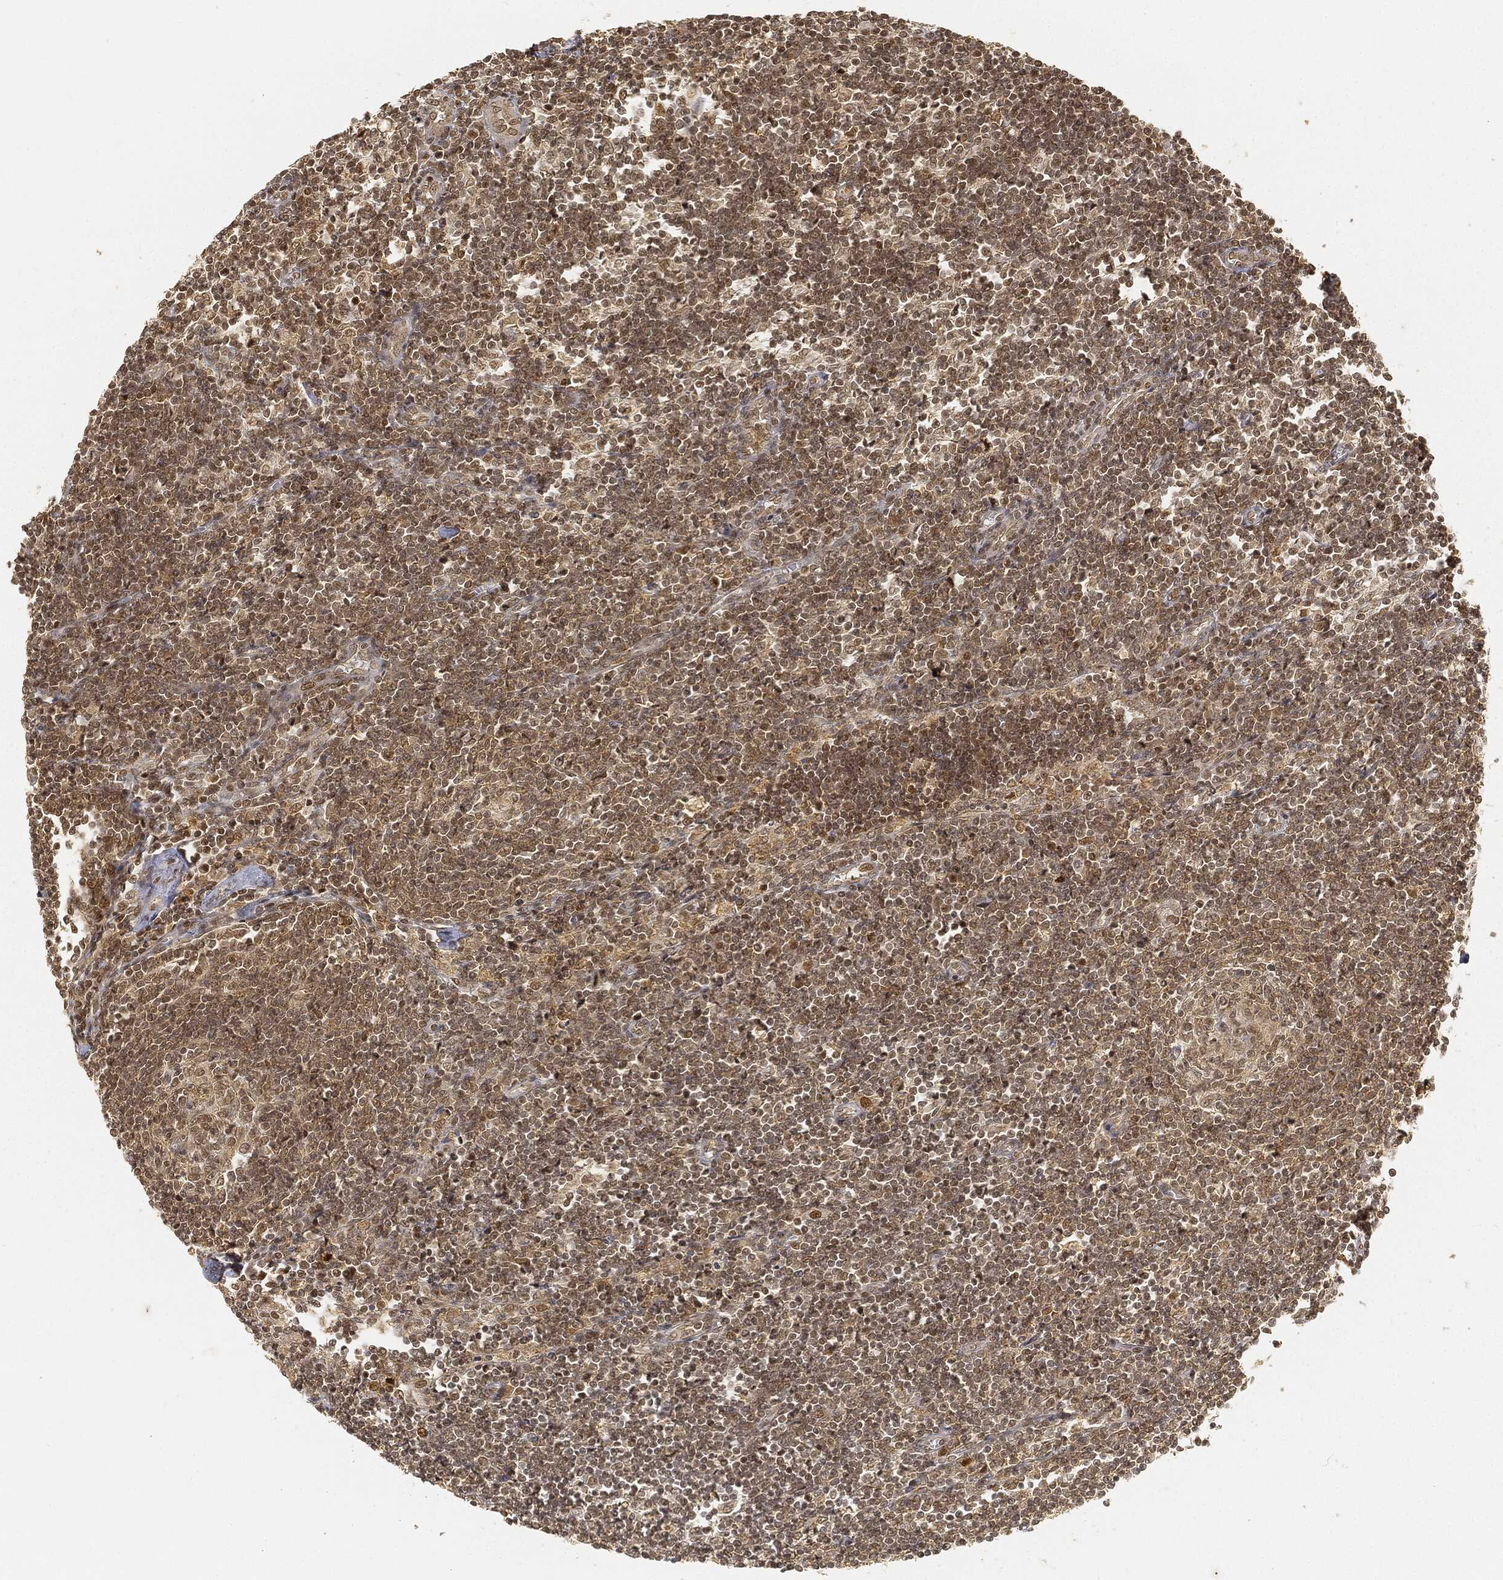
{"staining": {"intensity": "moderate", "quantity": "25%-75%", "location": "cytoplasmic/membranous,nuclear"}, "tissue": "lymph node", "cell_type": "Germinal center cells", "image_type": "normal", "snomed": [{"axis": "morphology", "description": "Normal tissue, NOS"}, {"axis": "morphology", "description": "Adenocarcinoma, NOS"}, {"axis": "topography", "description": "Lymph node"}, {"axis": "topography", "description": "Pancreas"}], "caption": "An image showing moderate cytoplasmic/membranous,nuclear expression in approximately 25%-75% of germinal center cells in normal lymph node, as visualized by brown immunohistochemical staining.", "gene": "CIB1", "patient": {"sex": "female", "age": 58}}